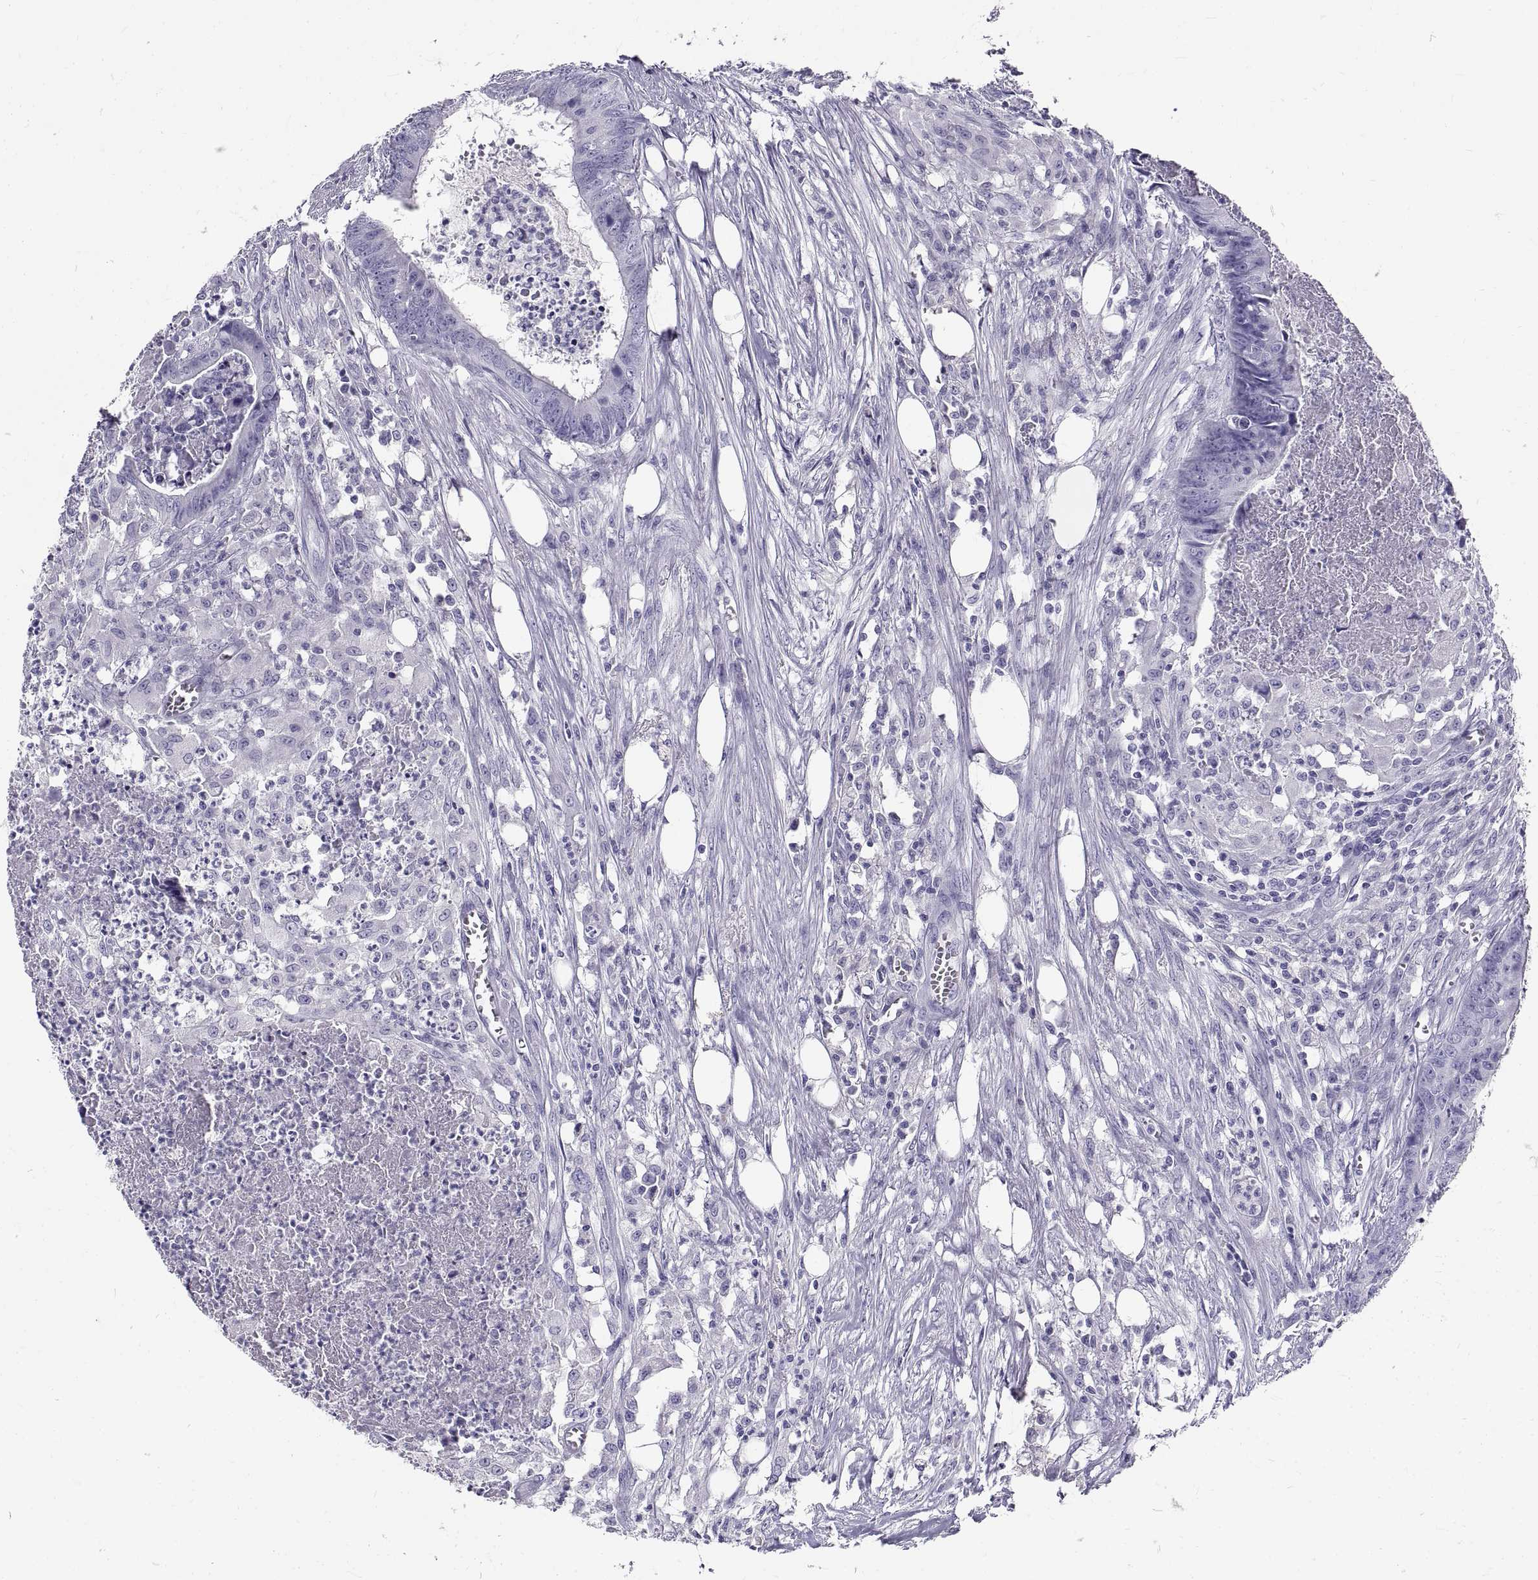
{"staining": {"intensity": "negative", "quantity": "none", "location": "none"}, "tissue": "colorectal cancer", "cell_type": "Tumor cells", "image_type": "cancer", "snomed": [{"axis": "morphology", "description": "Adenocarcinoma, NOS"}, {"axis": "topography", "description": "Colon"}], "caption": "Protein analysis of colorectal adenocarcinoma displays no significant expression in tumor cells.", "gene": "GNG12", "patient": {"sex": "male", "age": 84}}